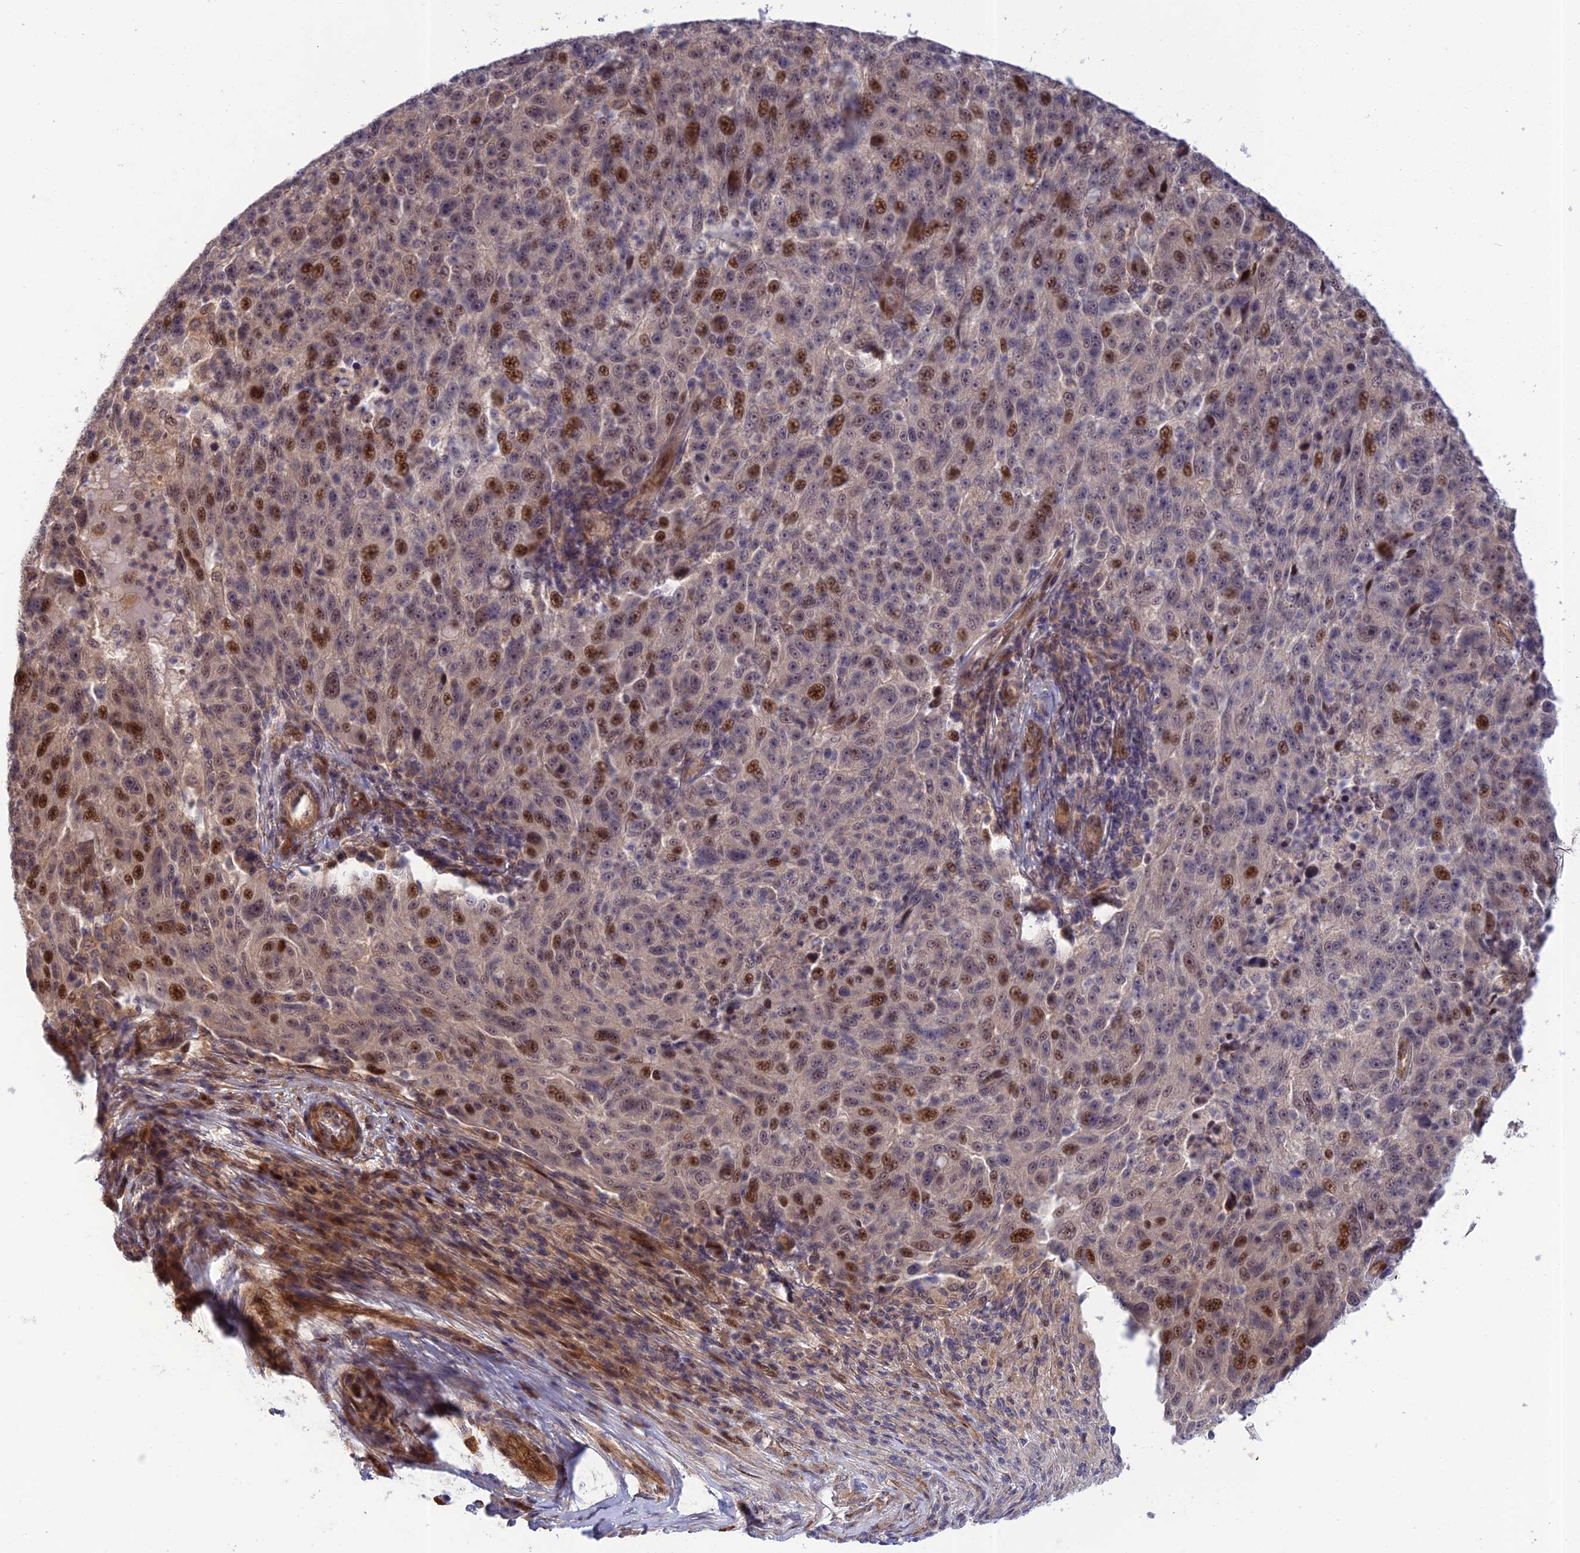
{"staining": {"intensity": "moderate", "quantity": "25%-75%", "location": "nuclear"}, "tissue": "melanoma", "cell_type": "Tumor cells", "image_type": "cancer", "snomed": [{"axis": "morphology", "description": "Malignant melanoma, NOS"}, {"axis": "topography", "description": "Skin"}], "caption": "Immunohistochemical staining of melanoma shows moderate nuclear protein expression in approximately 25%-75% of tumor cells.", "gene": "ZNF584", "patient": {"sex": "male", "age": 53}}